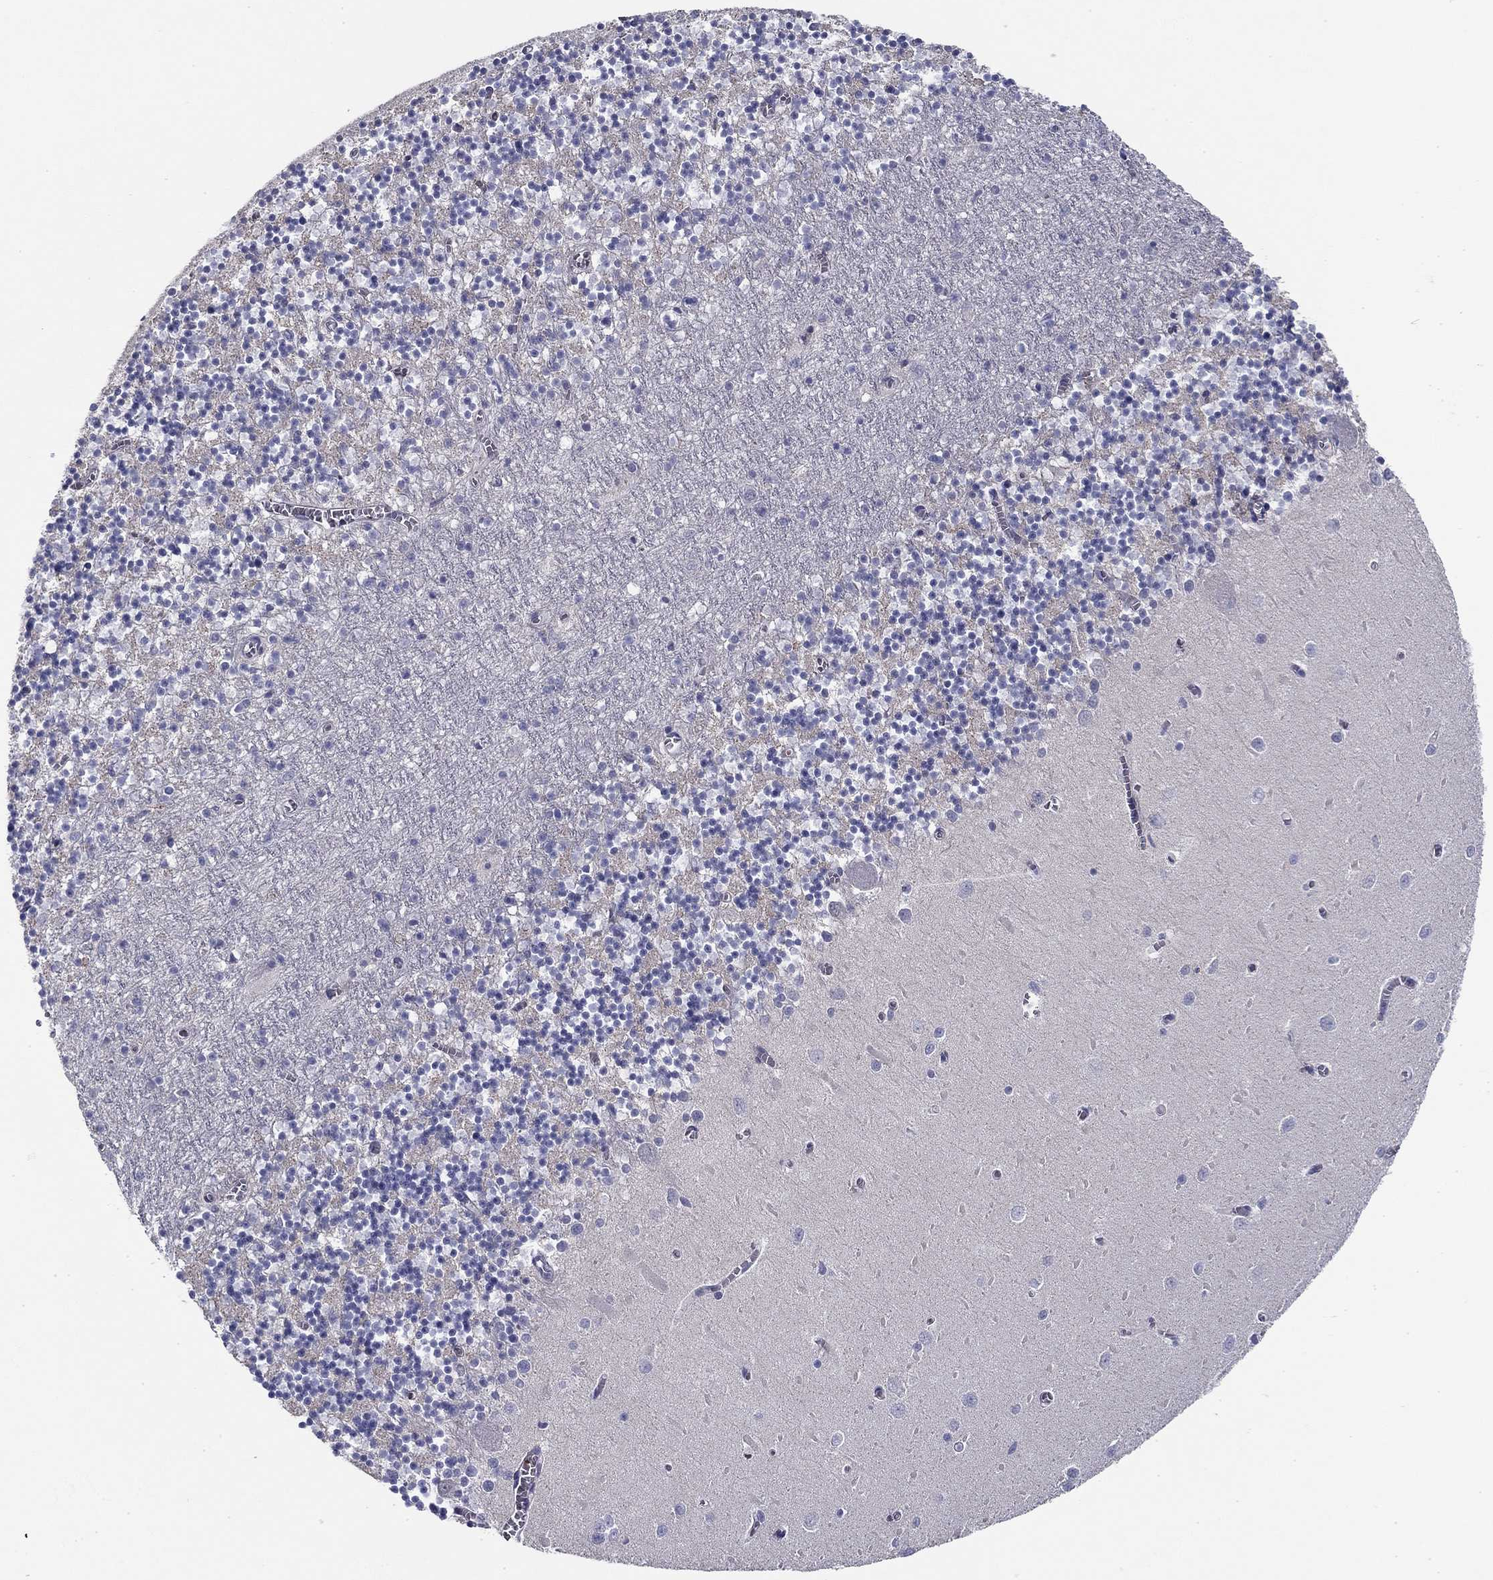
{"staining": {"intensity": "negative", "quantity": "none", "location": "none"}, "tissue": "cerebellum", "cell_type": "Cells in granular layer", "image_type": "normal", "snomed": [{"axis": "morphology", "description": "Normal tissue, NOS"}, {"axis": "topography", "description": "Cerebellum"}], "caption": "An immunohistochemistry histopathology image of benign cerebellum is shown. There is no staining in cells in granular layer of cerebellum.", "gene": "CPLX4", "patient": {"sex": "female", "age": 64}}